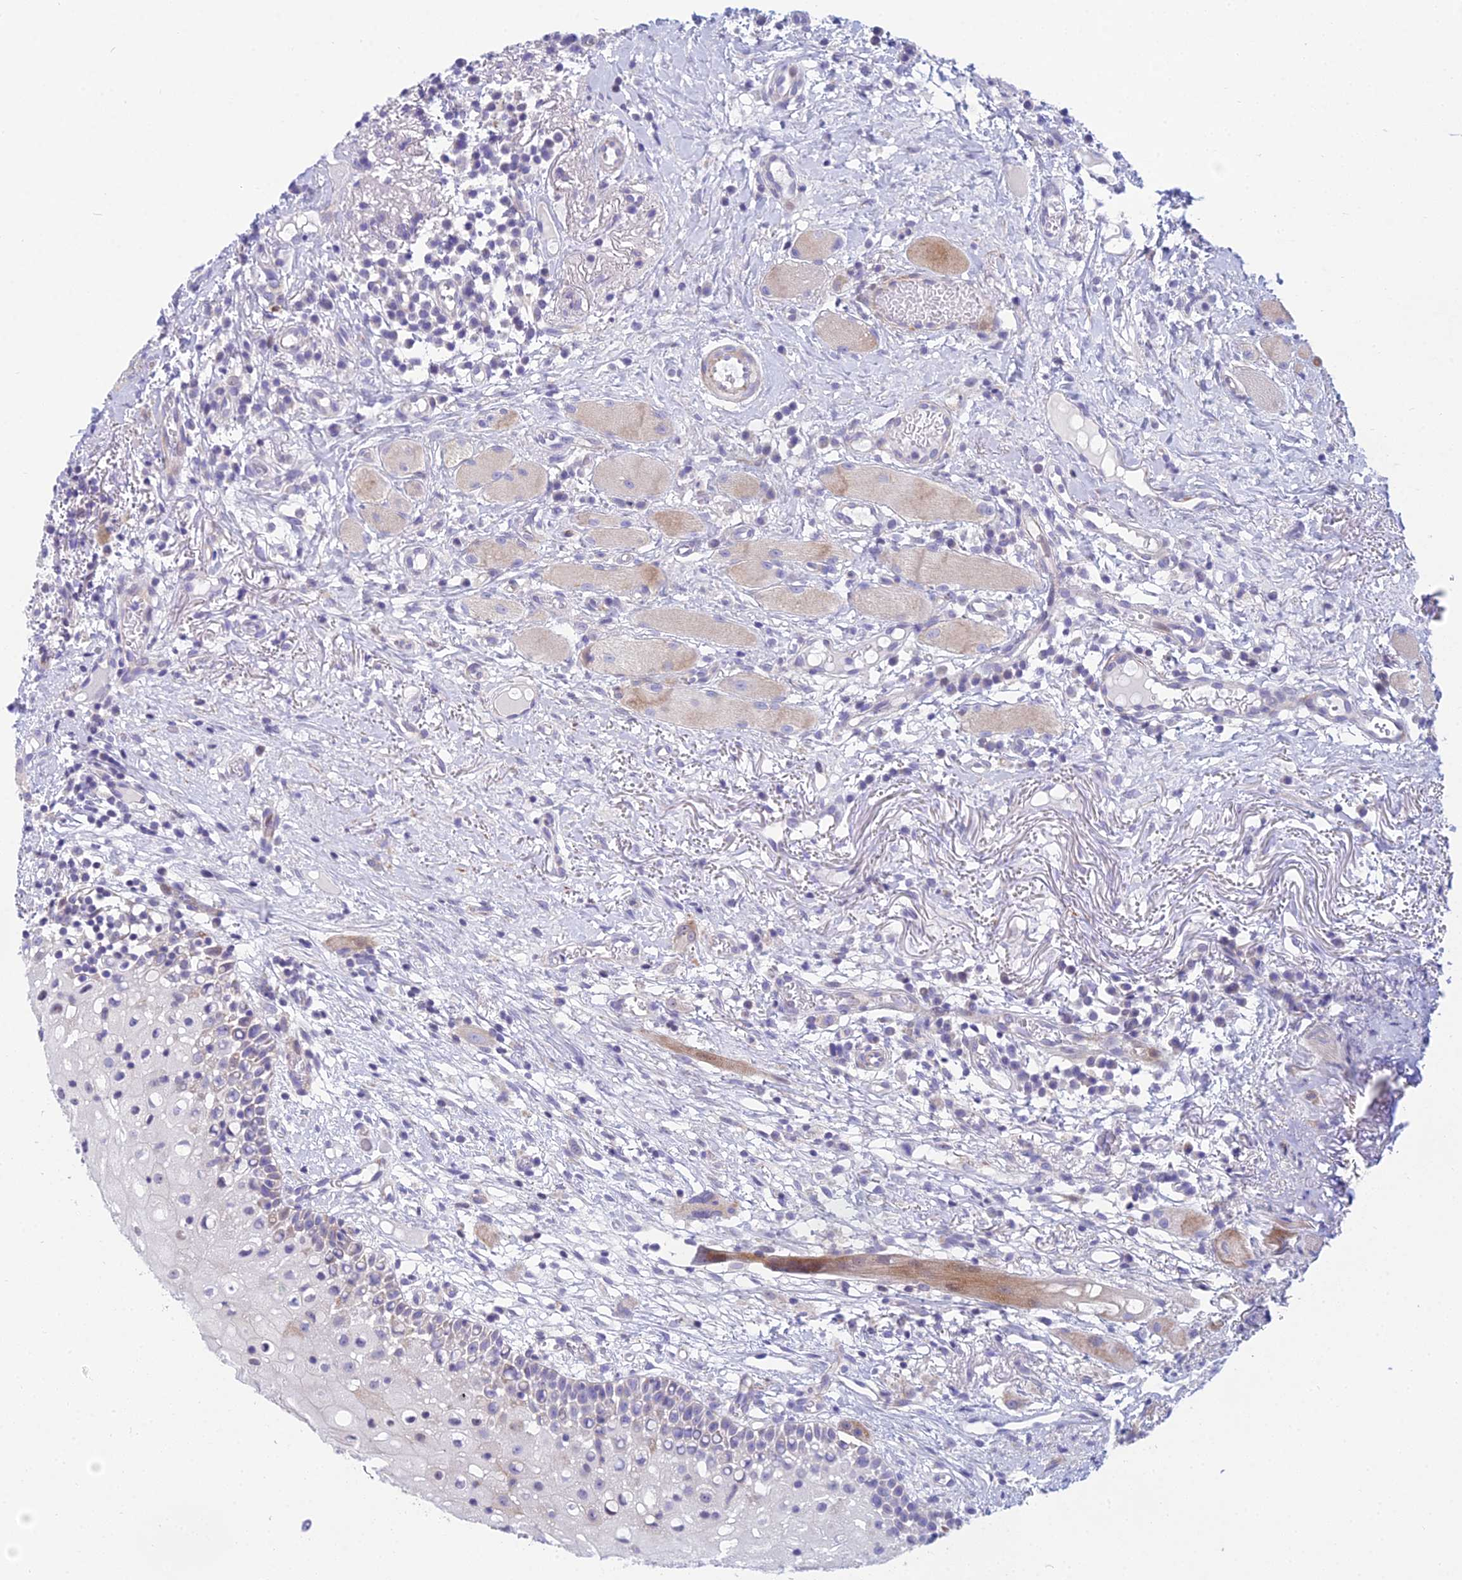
{"staining": {"intensity": "weak", "quantity": "25%-75%", "location": "cytoplasmic/membranous"}, "tissue": "oral mucosa", "cell_type": "Squamous epithelial cells", "image_type": "normal", "snomed": [{"axis": "morphology", "description": "Normal tissue, NOS"}, {"axis": "topography", "description": "Oral tissue"}], "caption": "Protein positivity by immunohistochemistry (IHC) demonstrates weak cytoplasmic/membranous staining in about 25%-75% of squamous epithelial cells in normal oral mucosa. (brown staining indicates protein expression, while blue staining denotes nuclei).", "gene": "PRR13", "patient": {"sex": "female", "age": 69}}